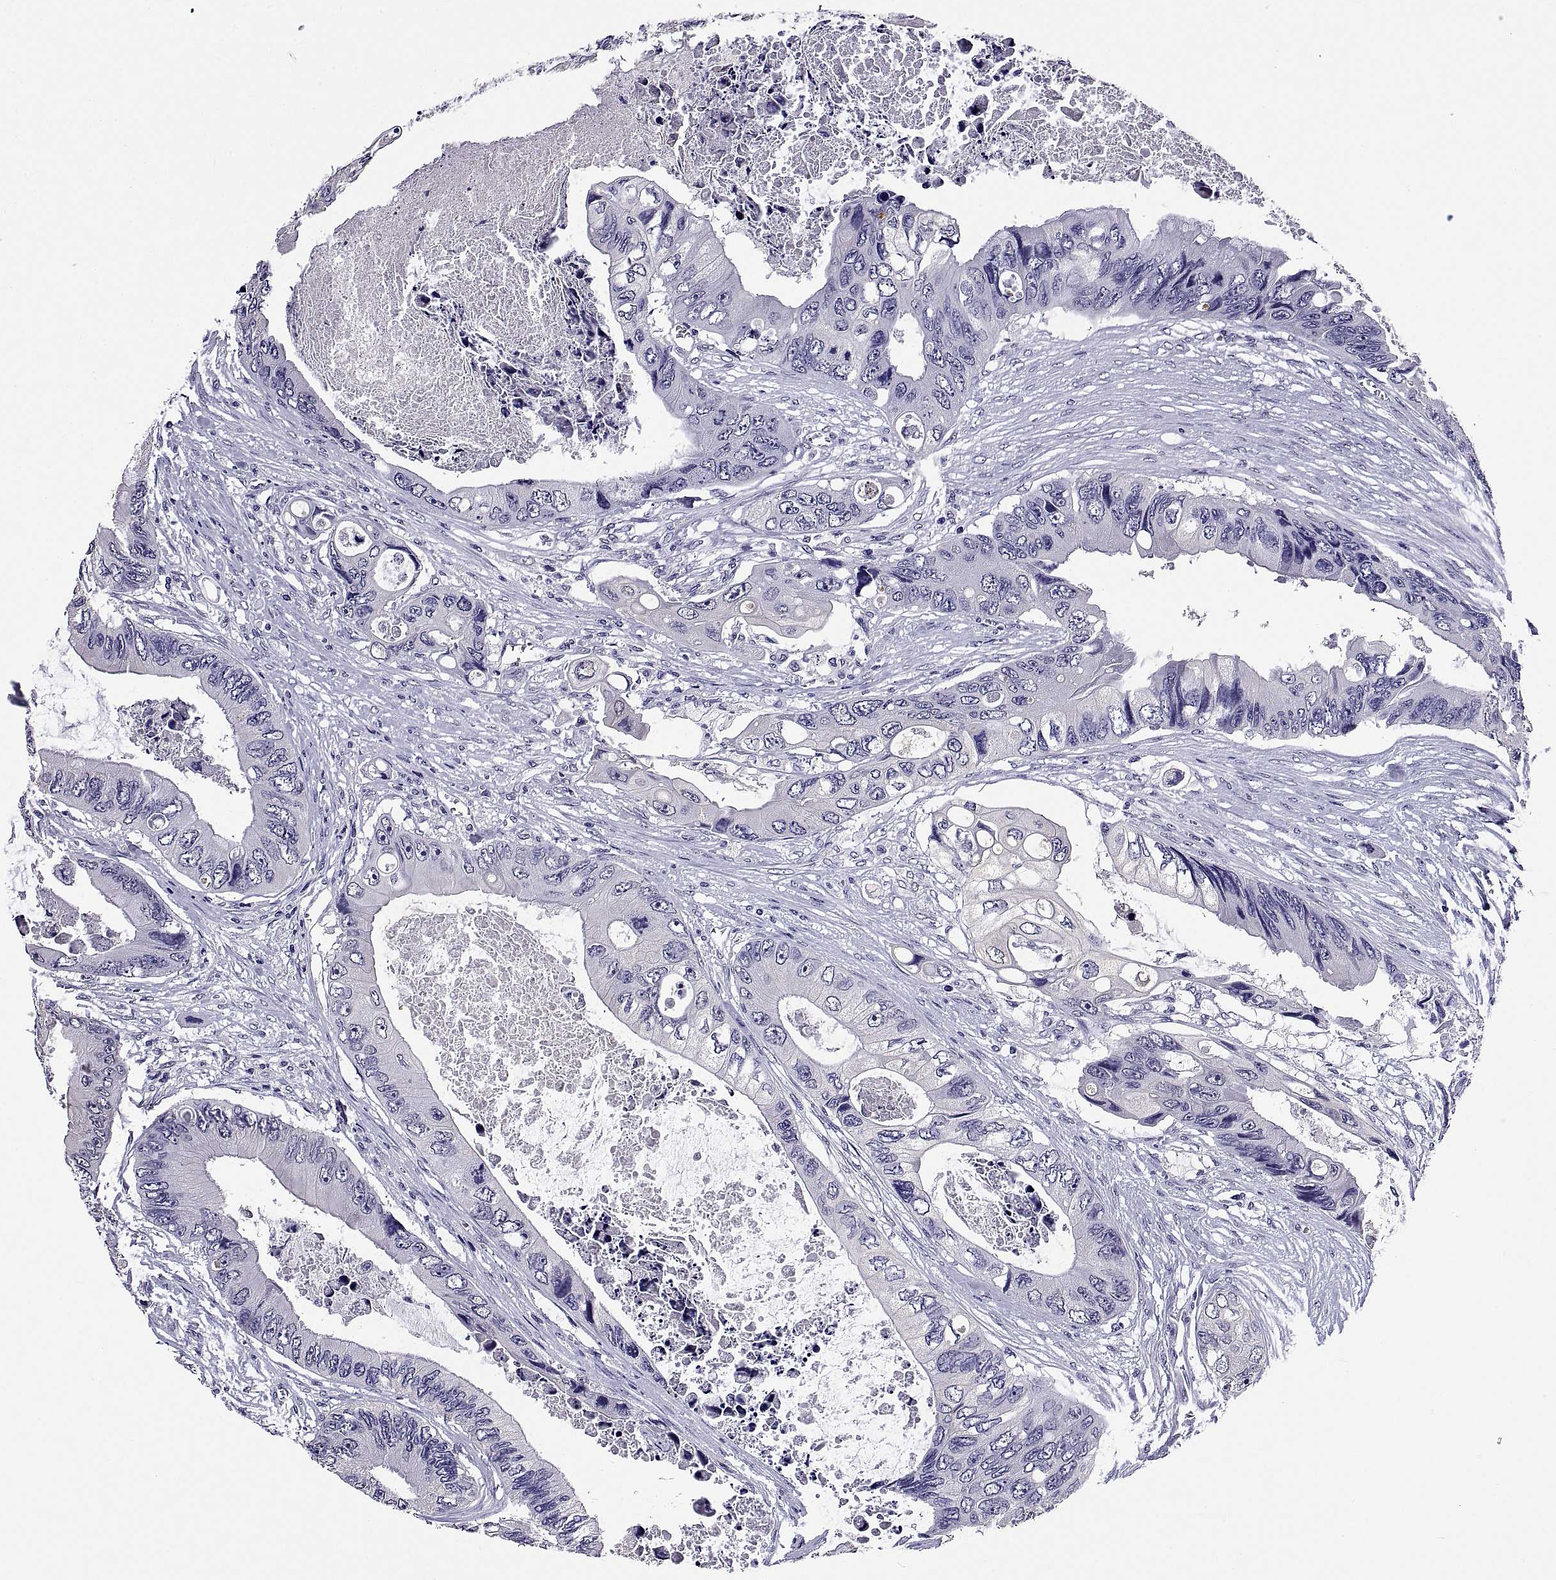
{"staining": {"intensity": "negative", "quantity": "none", "location": "none"}, "tissue": "colorectal cancer", "cell_type": "Tumor cells", "image_type": "cancer", "snomed": [{"axis": "morphology", "description": "Adenocarcinoma, NOS"}, {"axis": "topography", "description": "Rectum"}], "caption": "Human colorectal cancer (adenocarcinoma) stained for a protein using immunohistochemistry (IHC) reveals no positivity in tumor cells.", "gene": "TGFBR3L", "patient": {"sex": "male", "age": 63}}